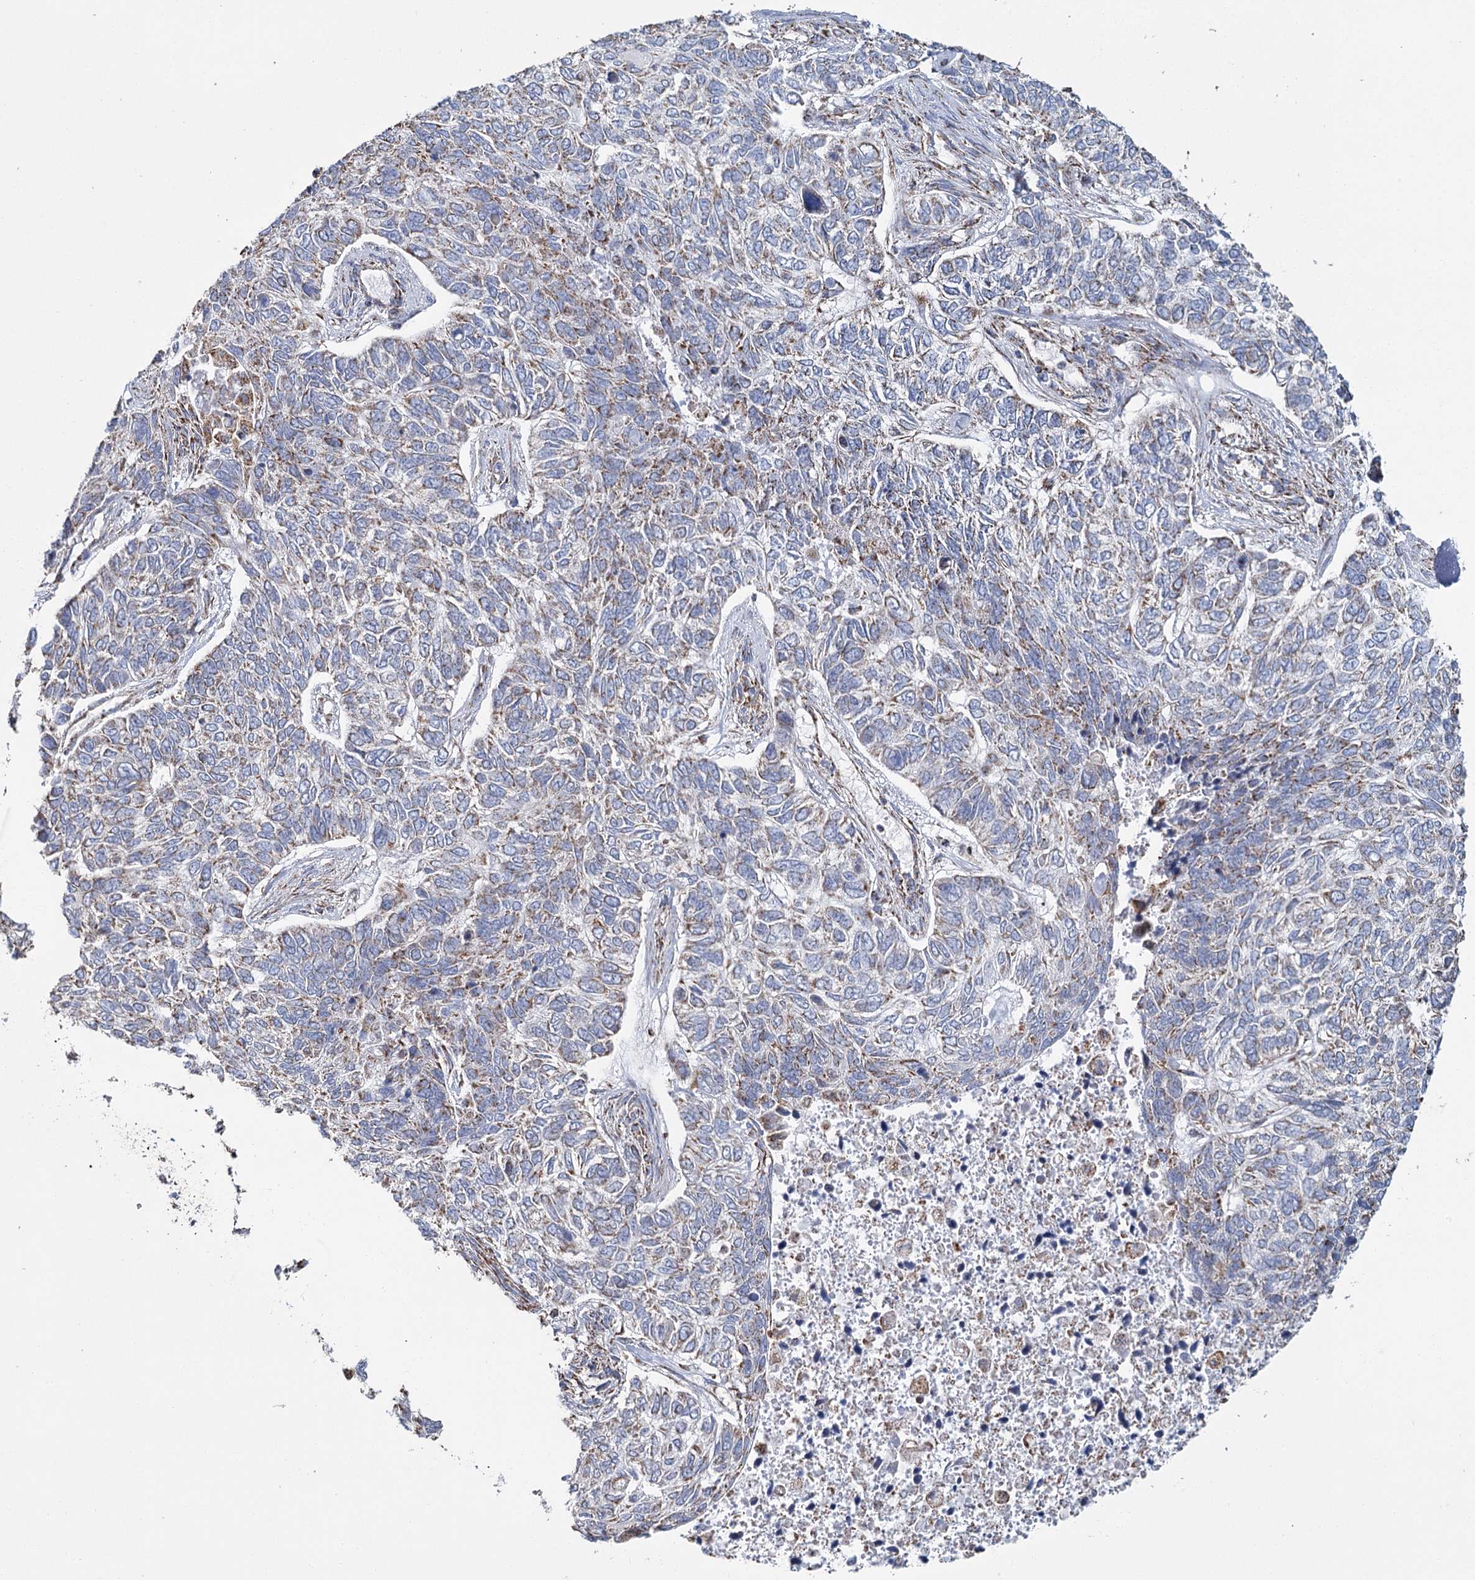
{"staining": {"intensity": "weak", "quantity": "25%-75%", "location": "cytoplasmic/membranous"}, "tissue": "skin cancer", "cell_type": "Tumor cells", "image_type": "cancer", "snomed": [{"axis": "morphology", "description": "Basal cell carcinoma"}, {"axis": "topography", "description": "Skin"}], "caption": "IHC image of human skin cancer stained for a protein (brown), which reveals low levels of weak cytoplasmic/membranous staining in about 25%-75% of tumor cells.", "gene": "MRPL44", "patient": {"sex": "female", "age": 65}}